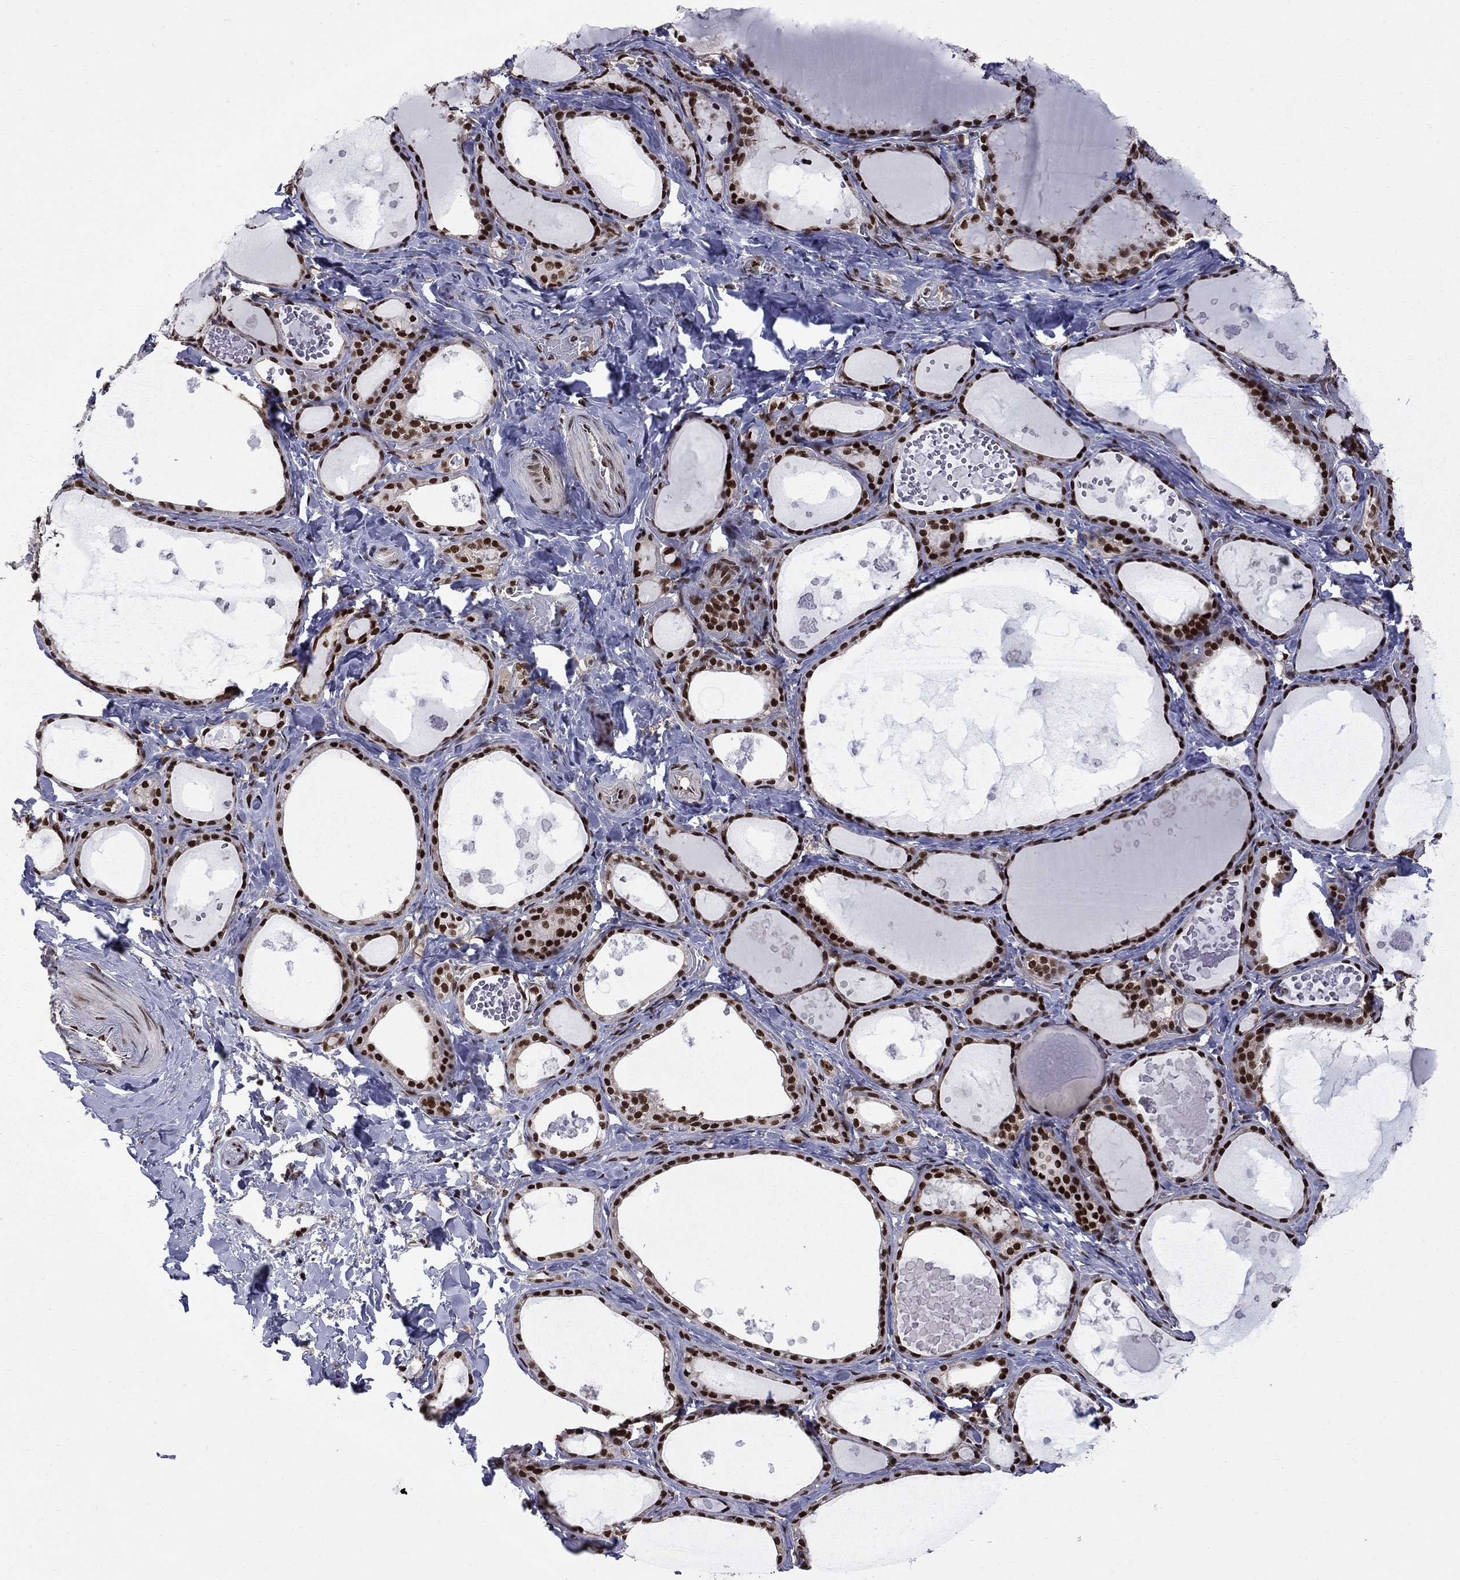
{"staining": {"intensity": "strong", "quantity": ">75%", "location": "nuclear"}, "tissue": "thyroid gland", "cell_type": "Glandular cells", "image_type": "normal", "snomed": [{"axis": "morphology", "description": "Normal tissue, NOS"}, {"axis": "topography", "description": "Thyroid gland"}], "caption": "Strong nuclear positivity for a protein is identified in approximately >75% of glandular cells of normal thyroid gland using IHC.", "gene": "MED25", "patient": {"sex": "female", "age": 56}}